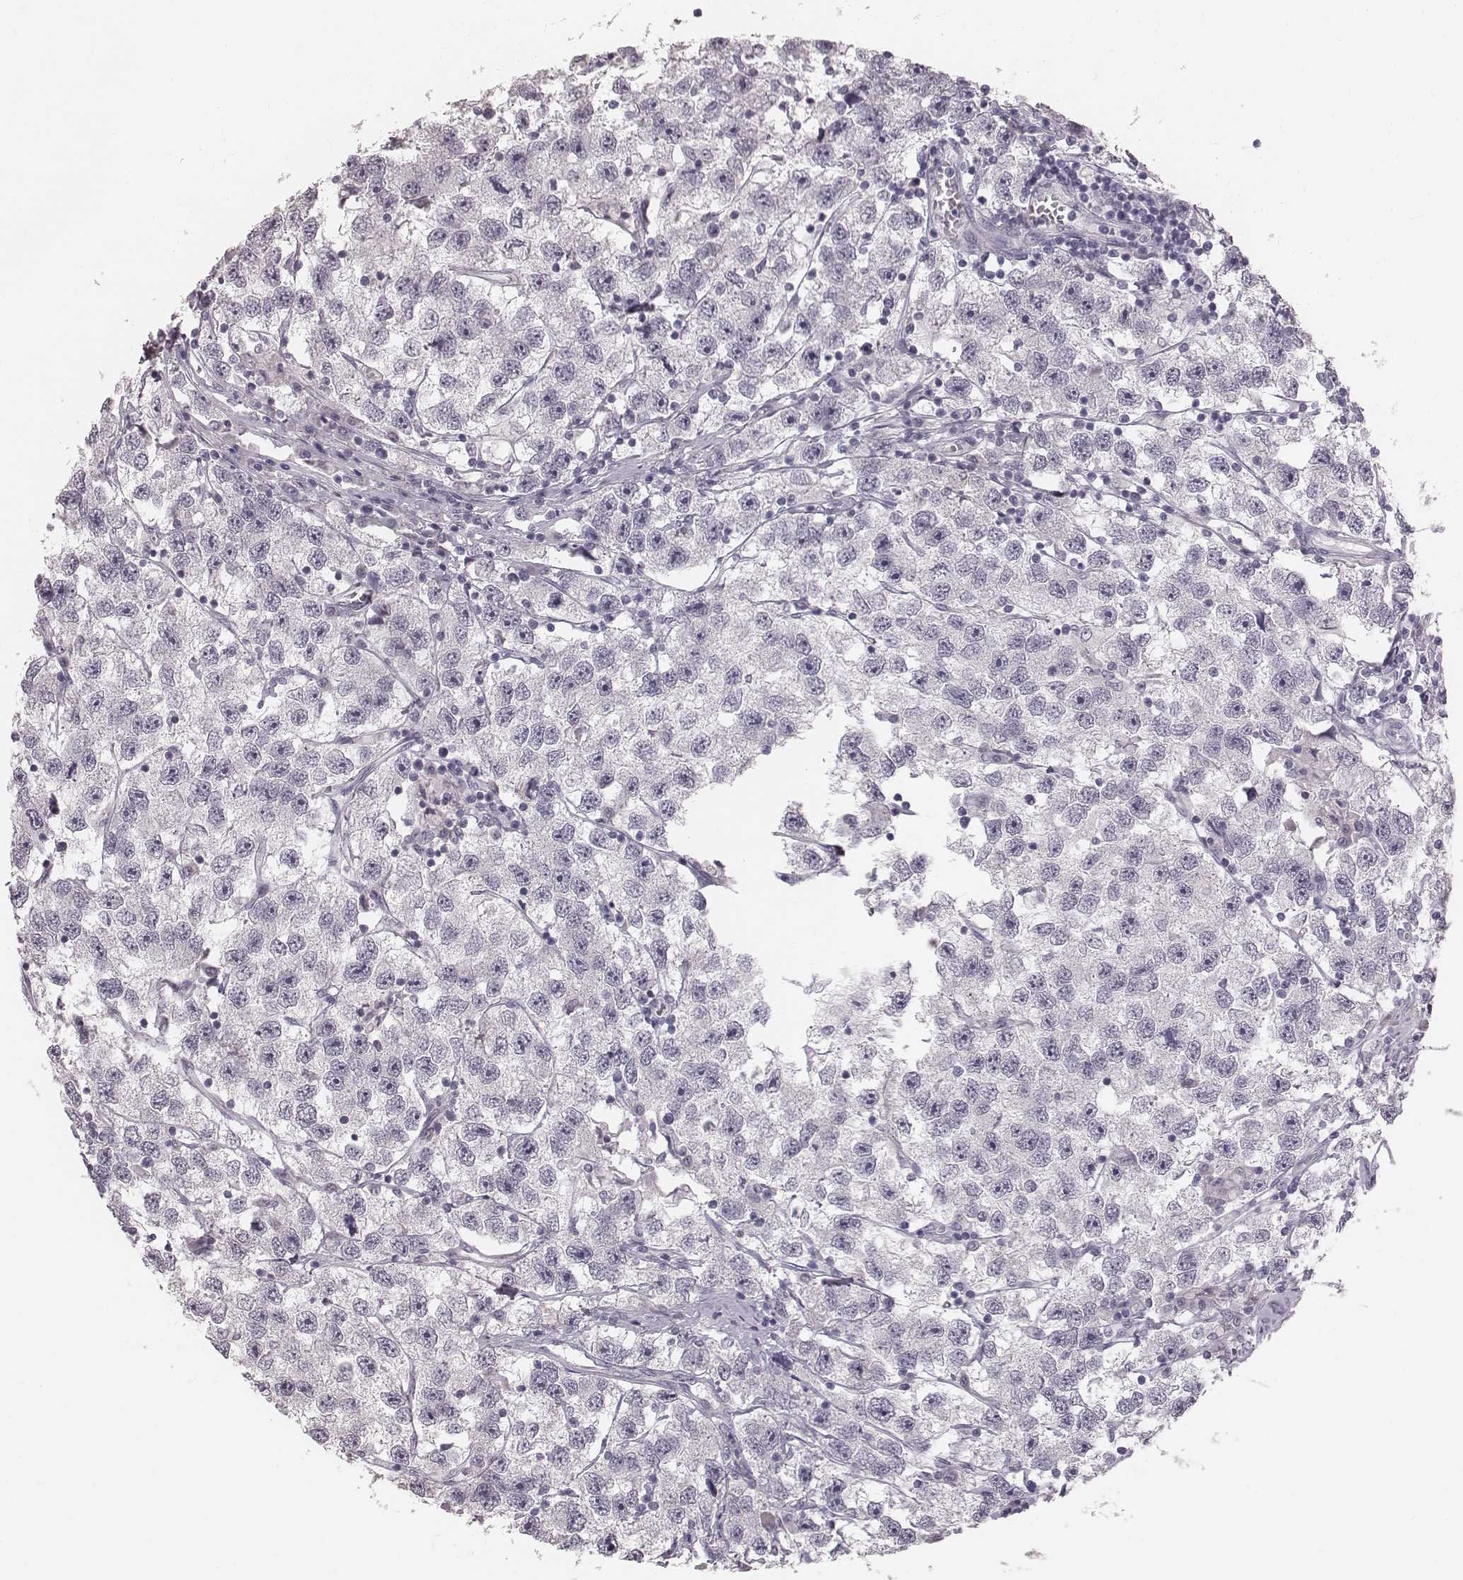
{"staining": {"intensity": "negative", "quantity": "none", "location": "none"}, "tissue": "testis cancer", "cell_type": "Tumor cells", "image_type": "cancer", "snomed": [{"axis": "morphology", "description": "Seminoma, NOS"}, {"axis": "topography", "description": "Testis"}], "caption": "DAB (3,3'-diaminobenzidine) immunohistochemical staining of testis cancer shows no significant expression in tumor cells.", "gene": "CFTR", "patient": {"sex": "male", "age": 26}}